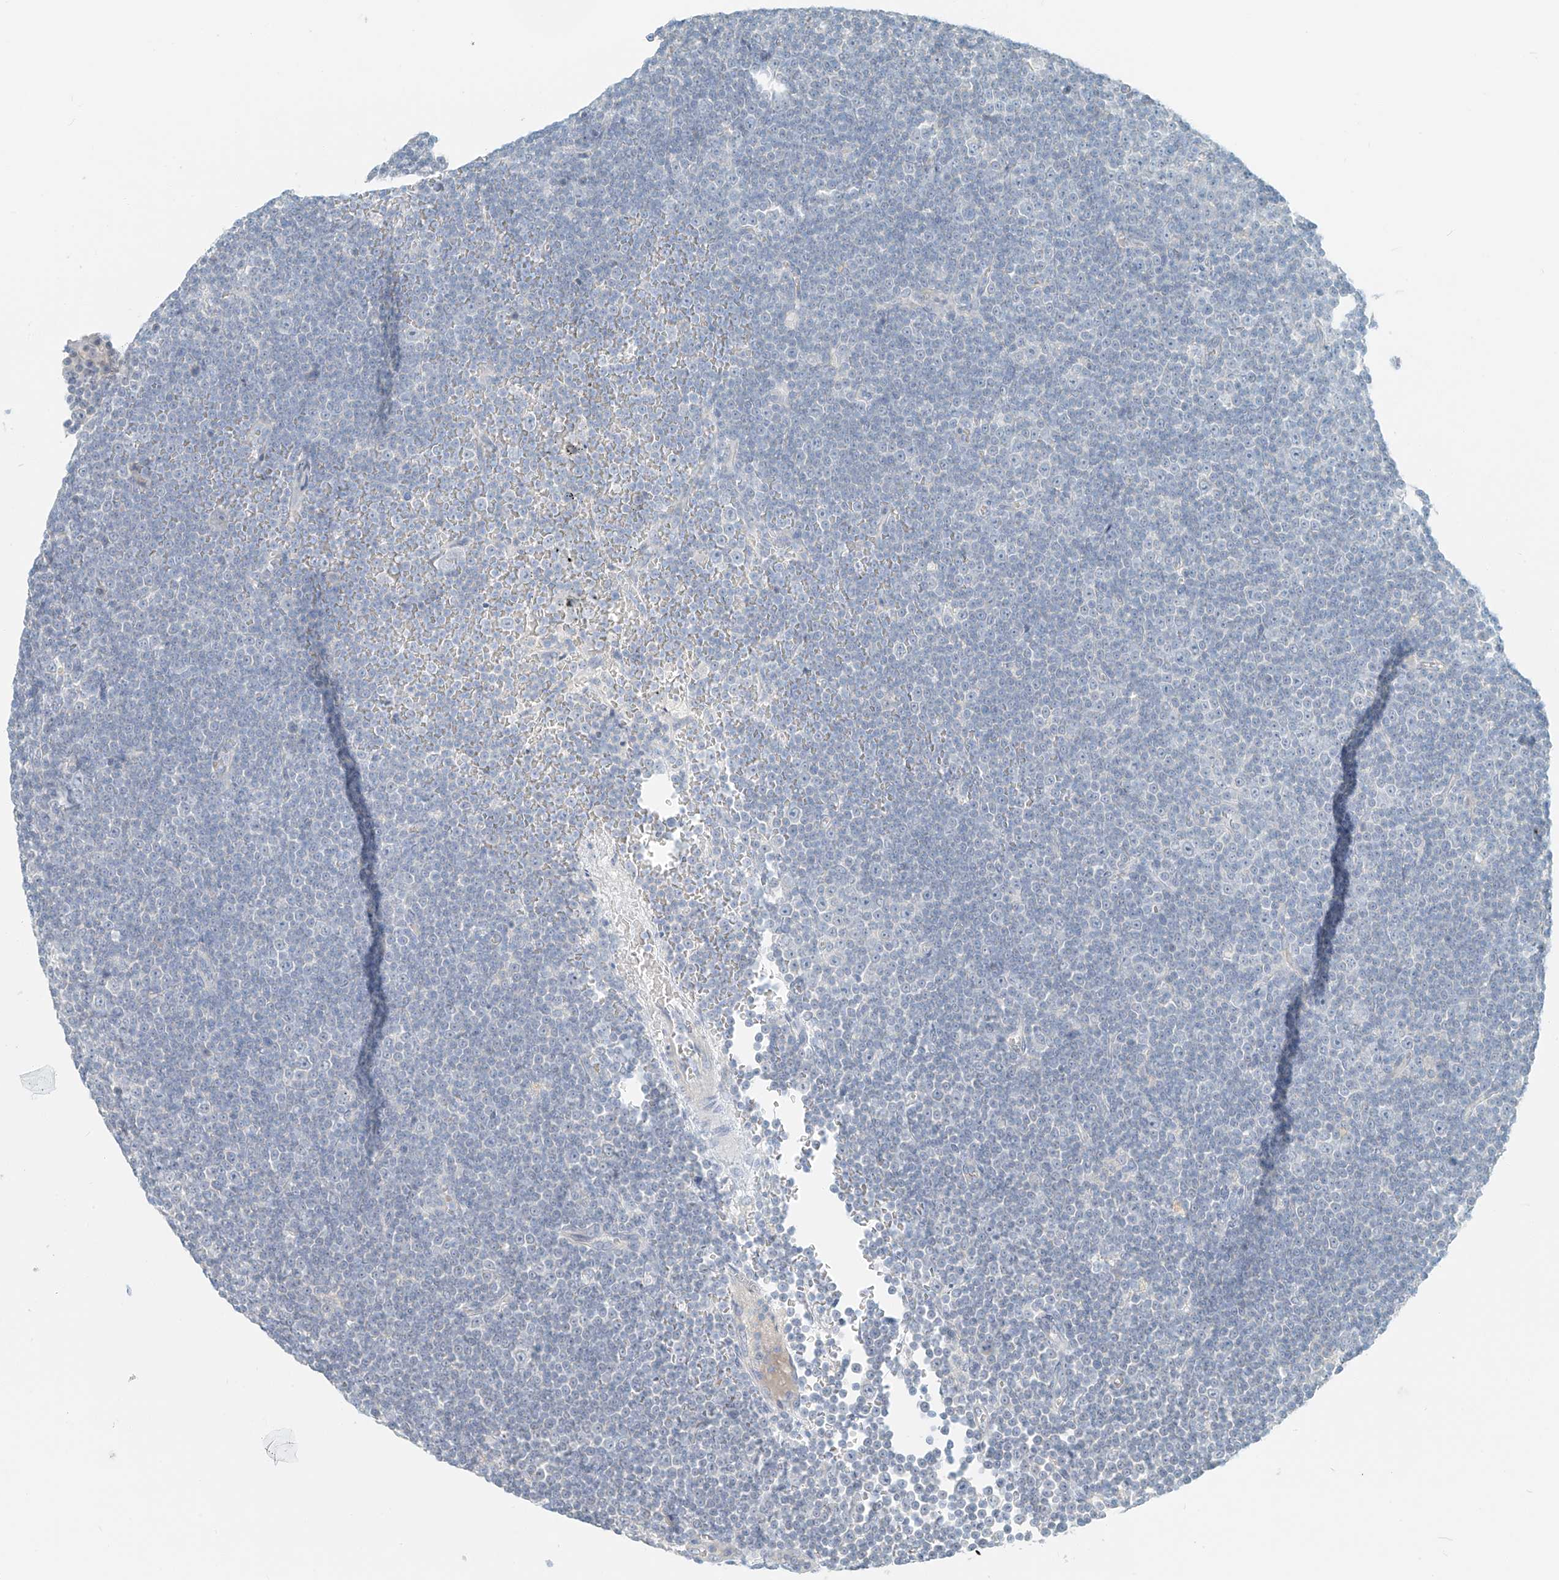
{"staining": {"intensity": "negative", "quantity": "none", "location": "none"}, "tissue": "lymphoma", "cell_type": "Tumor cells", "image_type": "cancer", "snomed": [{"axis": "morphology", "description": "Malignant lymphoma, non-Hodgkin's type, Low grade"}, {"axis": "topography", "description": "Lymph node"}], "caption": "High power microscopy photomicrograph of an IHC image of lymphoma, revealing no significant expression in tumor cells. (DAB (3,3'-diaminobenzidine) immunohistochemistry, high magnification).", "gene": "PGC", "patient": {"sex": "female", "age": 67}}